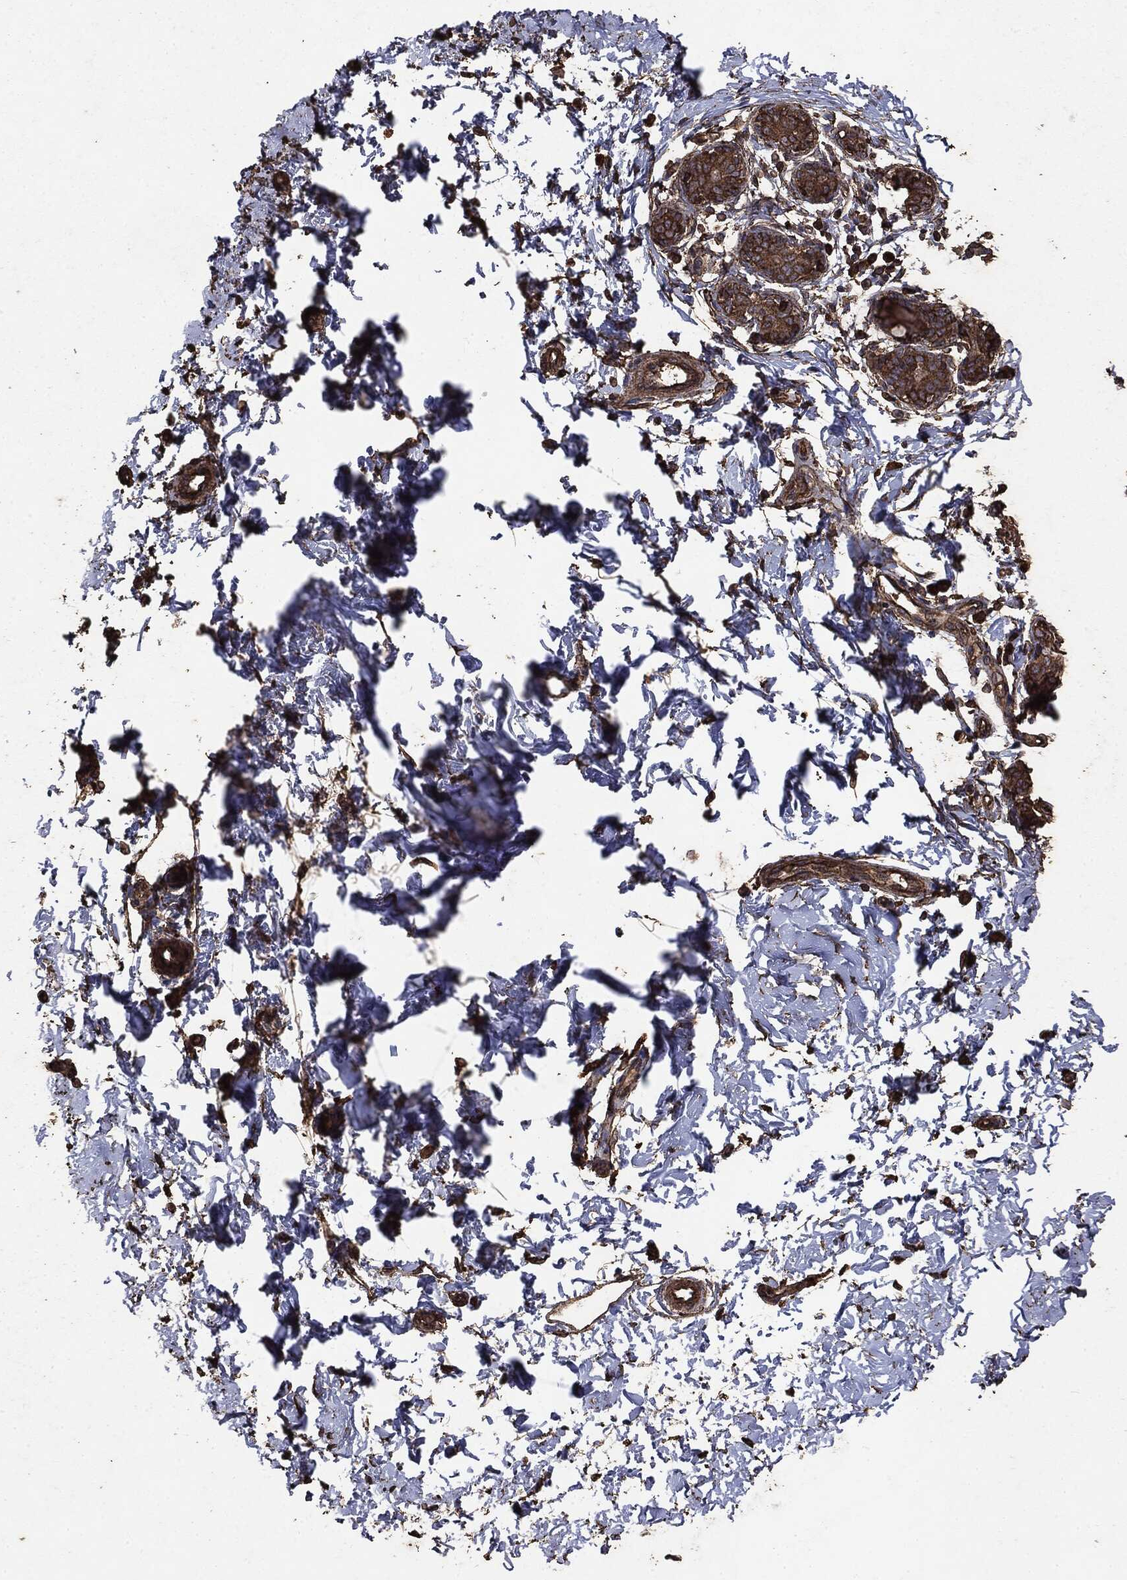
{"staining": {"intensity": "moderate", "quantity": ">75%", "location": "cytoplasmic/membranous"}, "tissue": "breast", "cell_type": "Glandular cells", "image_type": "normal", "snomed": [{"axis": "morphology", "description": "Normal tissue, NOS"}, {"axis": "topography", "description": "Breast"}], "caption": "This micrograph exhibits immunohistochemistry (IHC) staining of unremarkable breast, with medium moderate cytoplasmic/membranous positivity in approximately >75% of glandular cells.", "gene": "MTOR", "patient": {"sex": "female", "age": 37}}